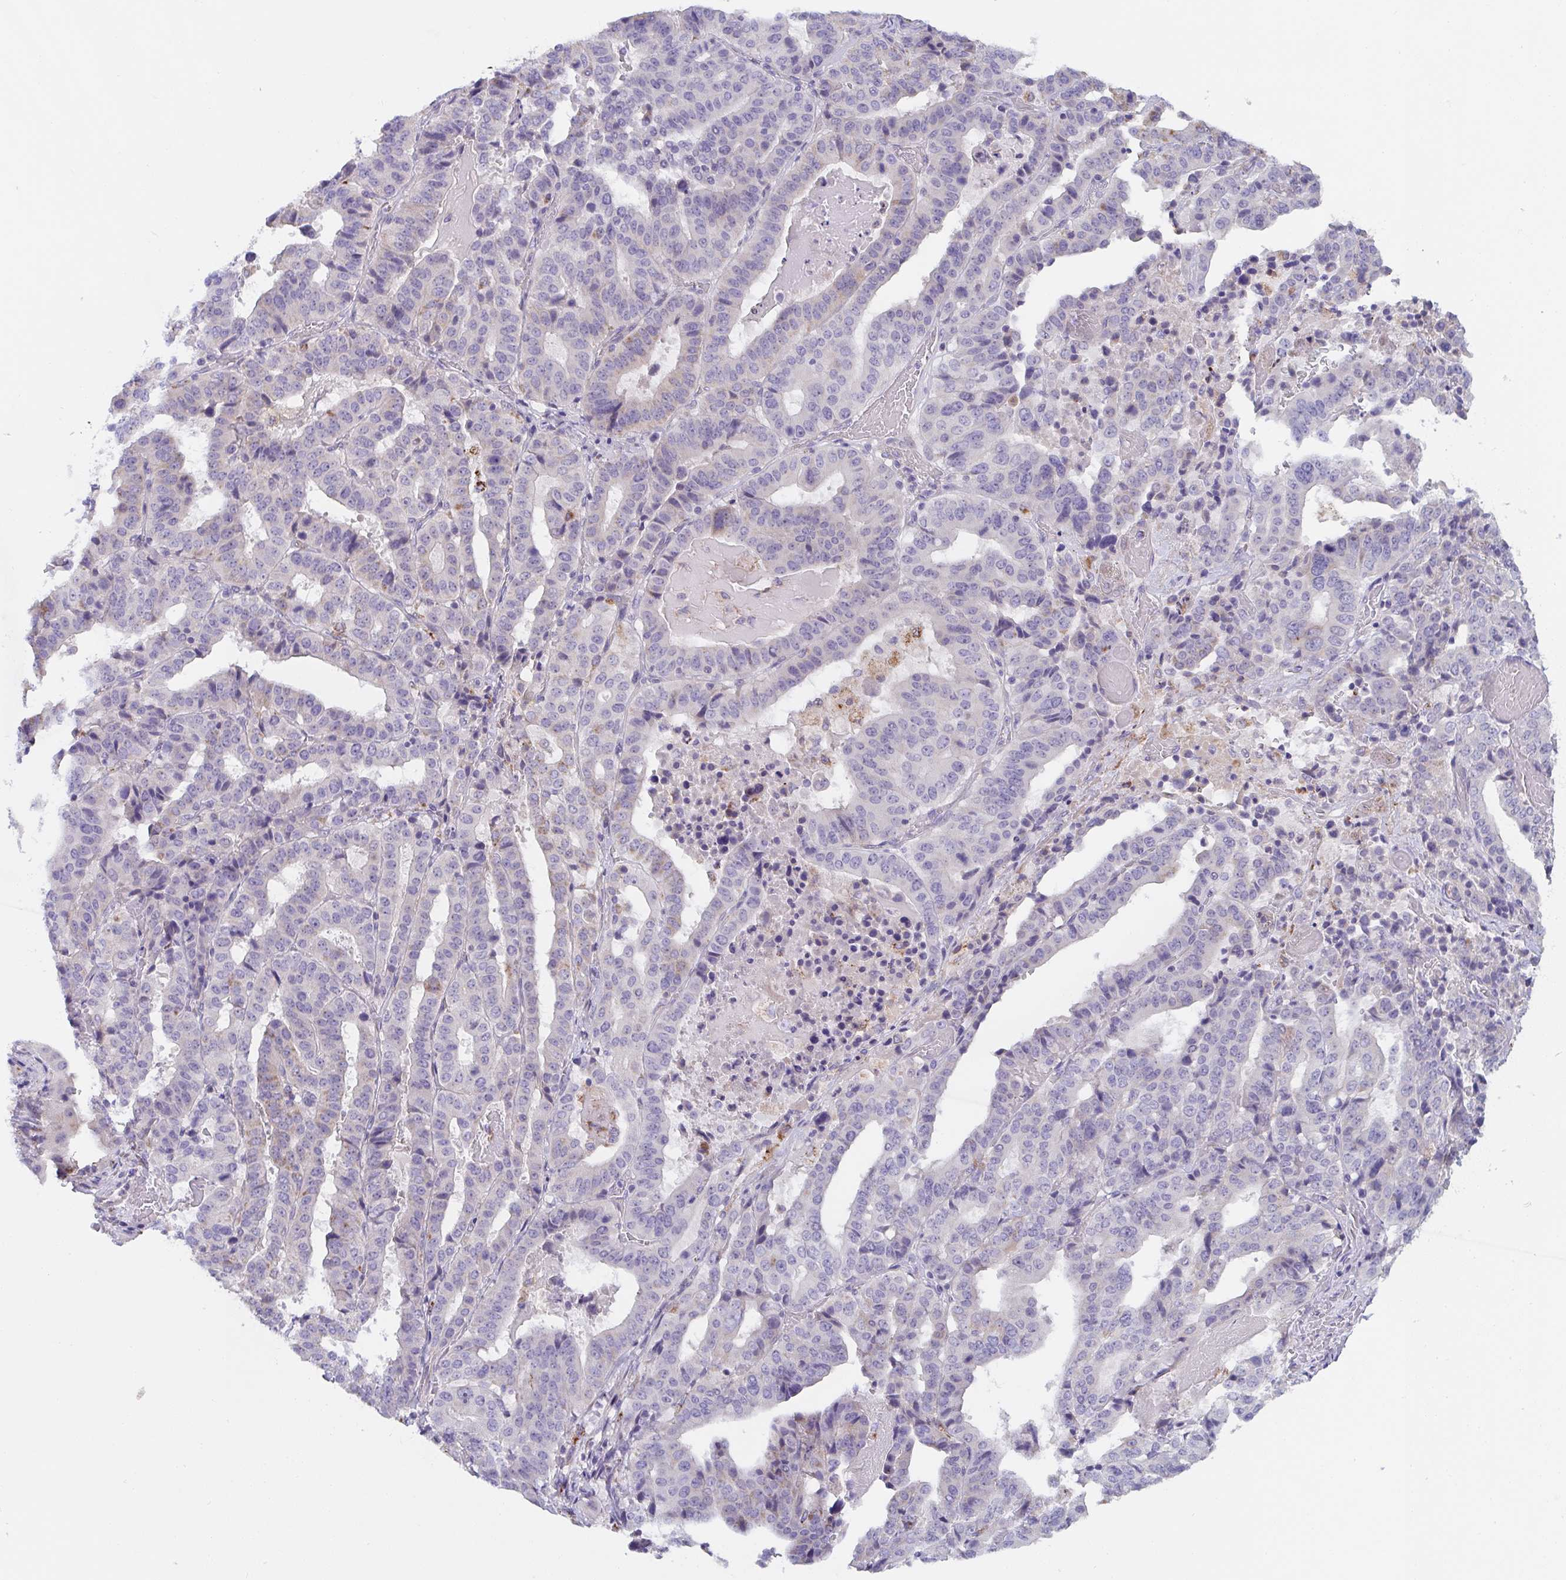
{"staining": {"intensity": "moderate", "quantity": "<25%", "location": "cytoplasmic/membranous"}, "tissue": "stomach cancer", "cell_type": "Tumor cells", "image_type": "cancer", "snomed": [{"axis": "morphology", "description": "Adenocarcinoma, NOS"}, {"axis": "topography", "description": "Stomach"}], "caption": "The photomicrograph displays immunohistochemical staining of stomach cancer. There is moderate cytoplasmic/membranous expression is appreciated in approximately <25% of tumor cells.", "gene": "FAM156B", "patient": {"sex": "male", "age": 48}}